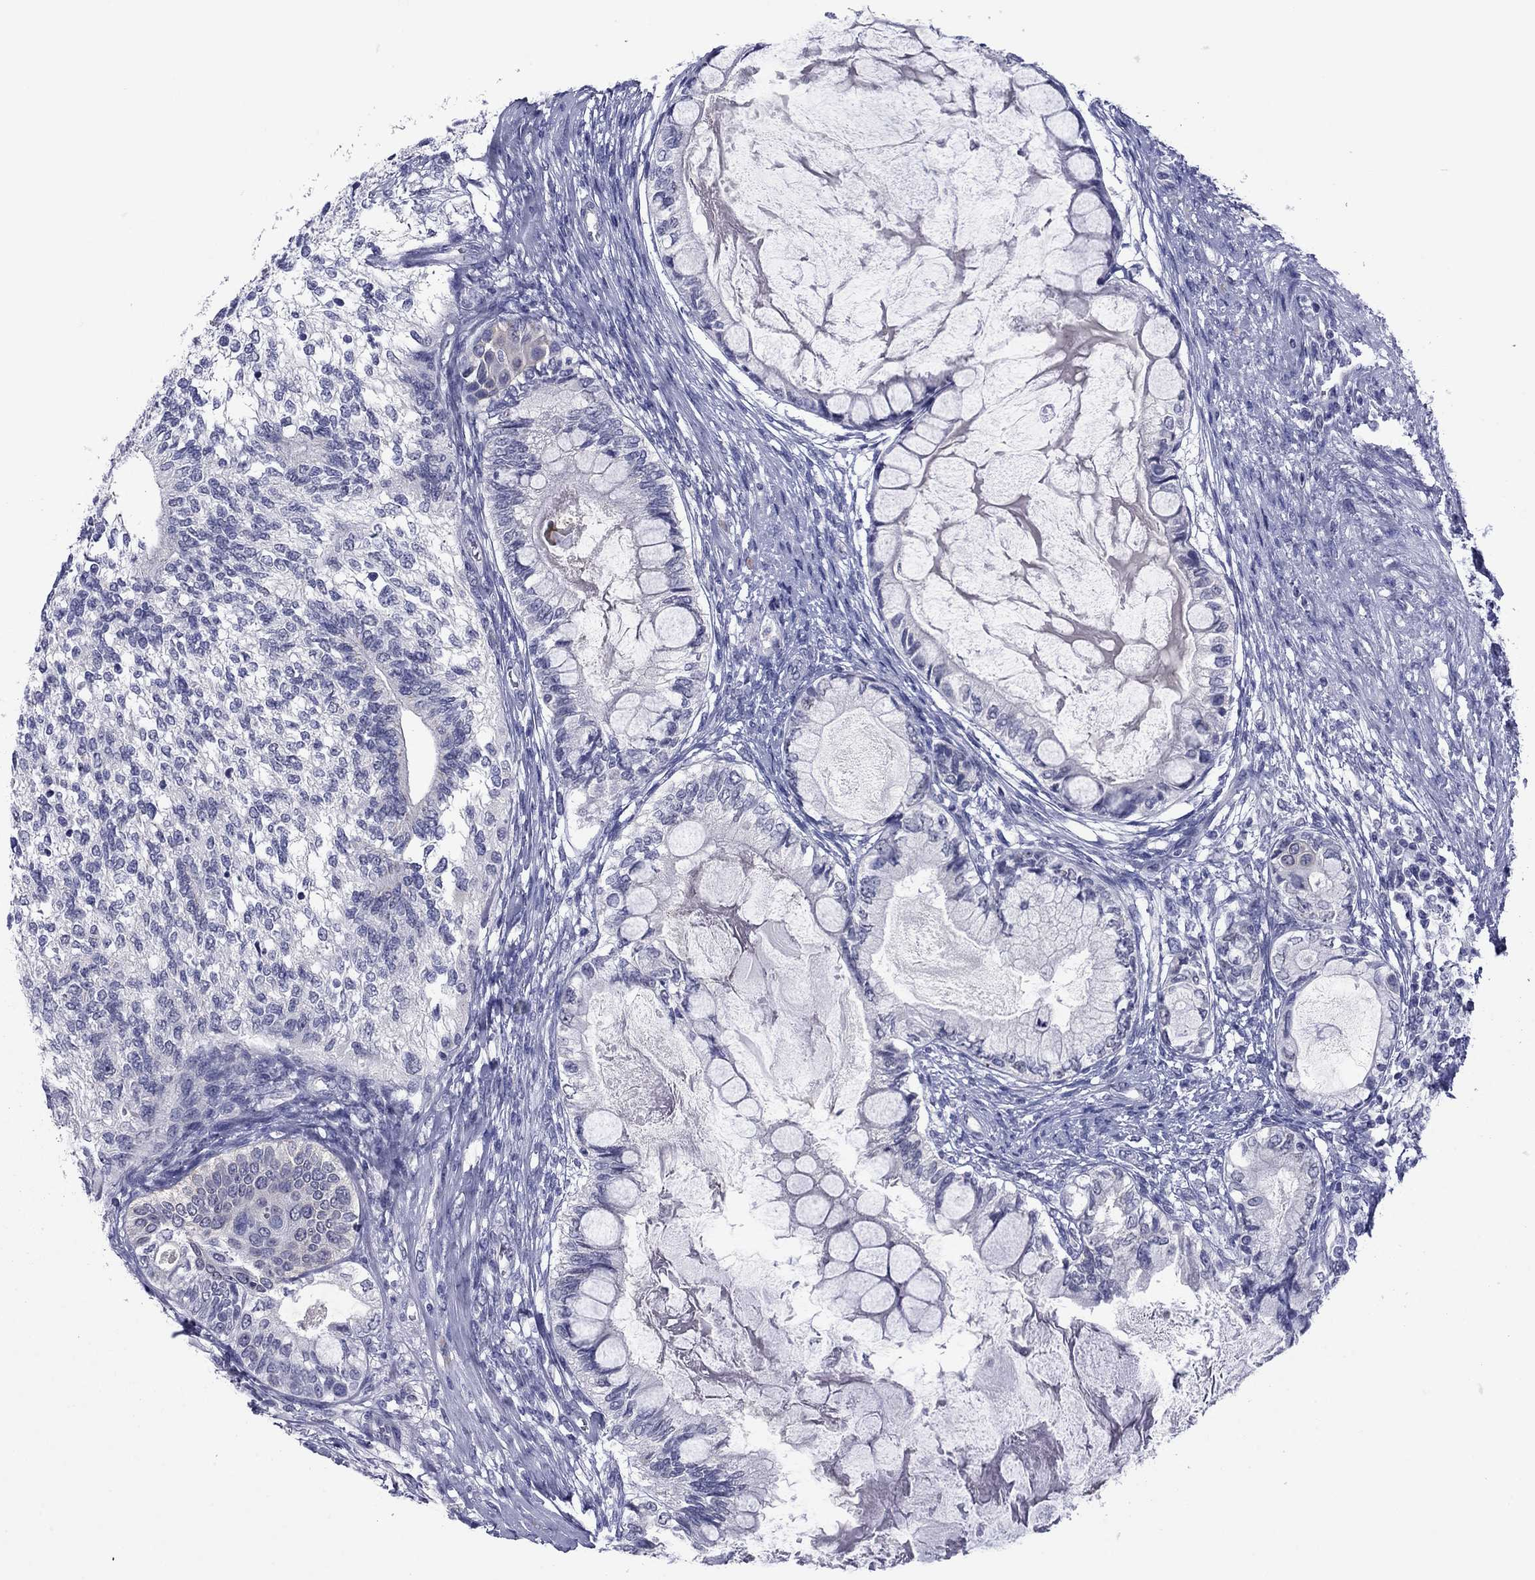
{"staining": {"intensity": "negative", "quantity": "none", "location": "none"}, "tissue": "testis cancer", "cell_type": "Tumor cells", "image_type": "cancer", "snomed": [{"axis": "morphology", "description": "Seminoma, NOS"}, {"axis": "morphology", "description": "Carcinoma, Embryonal, NOS"}, {"axis": "topography", "description": "Testis"}], "caption": "Testis cancer was stained to show a protein in brown. There is no significant staining in tumor cells.", "gene": "HAO1", "patient": {"sex": "male", "age": 41}}